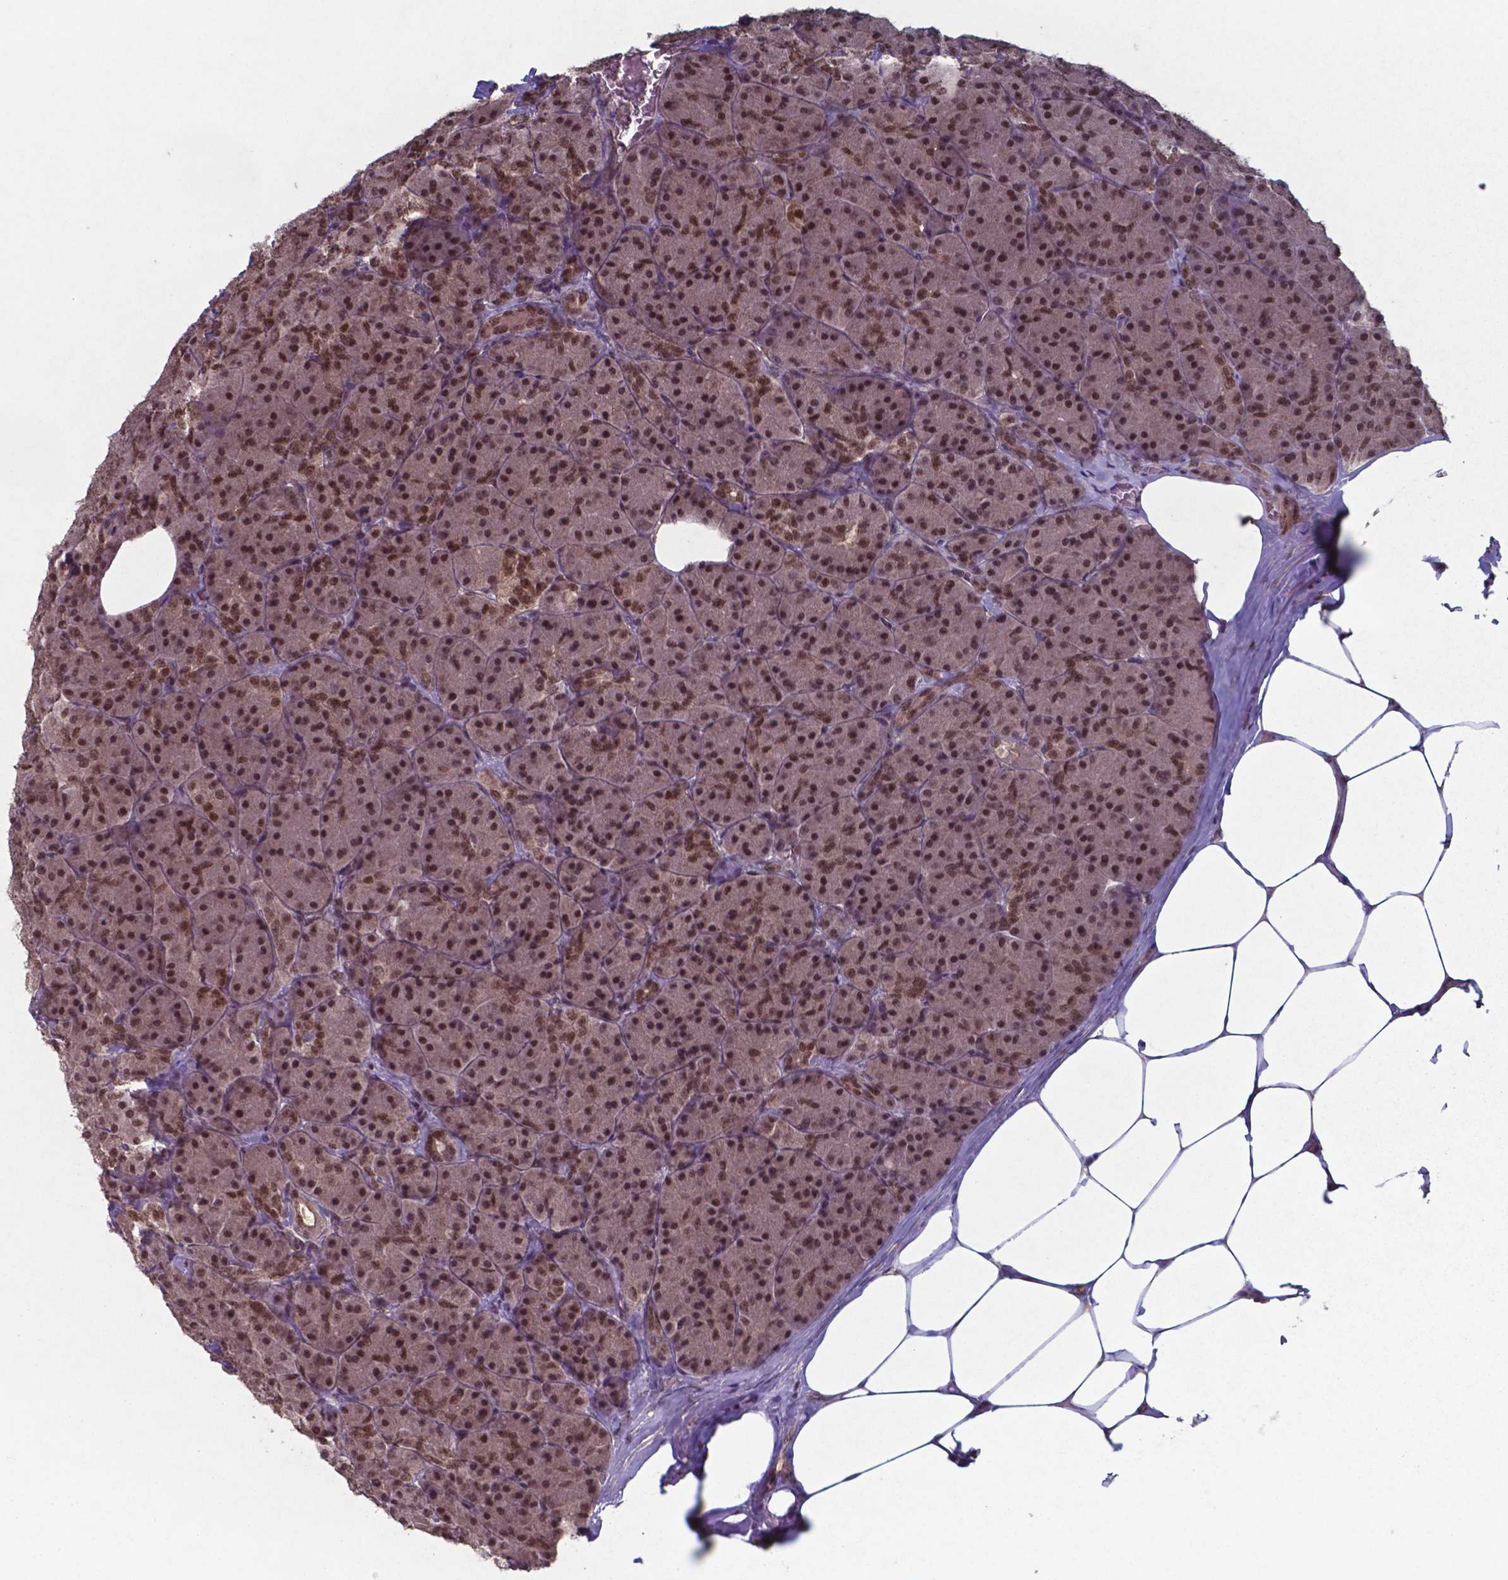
{"staining": {"intensity": "strong", "quantity": ">75%", "location": "nuclear"}, "tissue": "pancreas", "cell_type": "Exocrine glandular cells", "image_type": "normal", "snomed": [{"axis": "morphology", "description": "Normal tissue, NOS"}, {"axis": "topography", "description": "Pancreas"}], "caption": "This image demonstrates normal pancreas stained with immunohistochemistry to label a protein in brown. The nuclear of exocrine glandular cells show strong positivity for the protein. Nuclei are counter-stained blue.", "gene": "UBA1", "patient": {"sex": "male", "age": 57}}